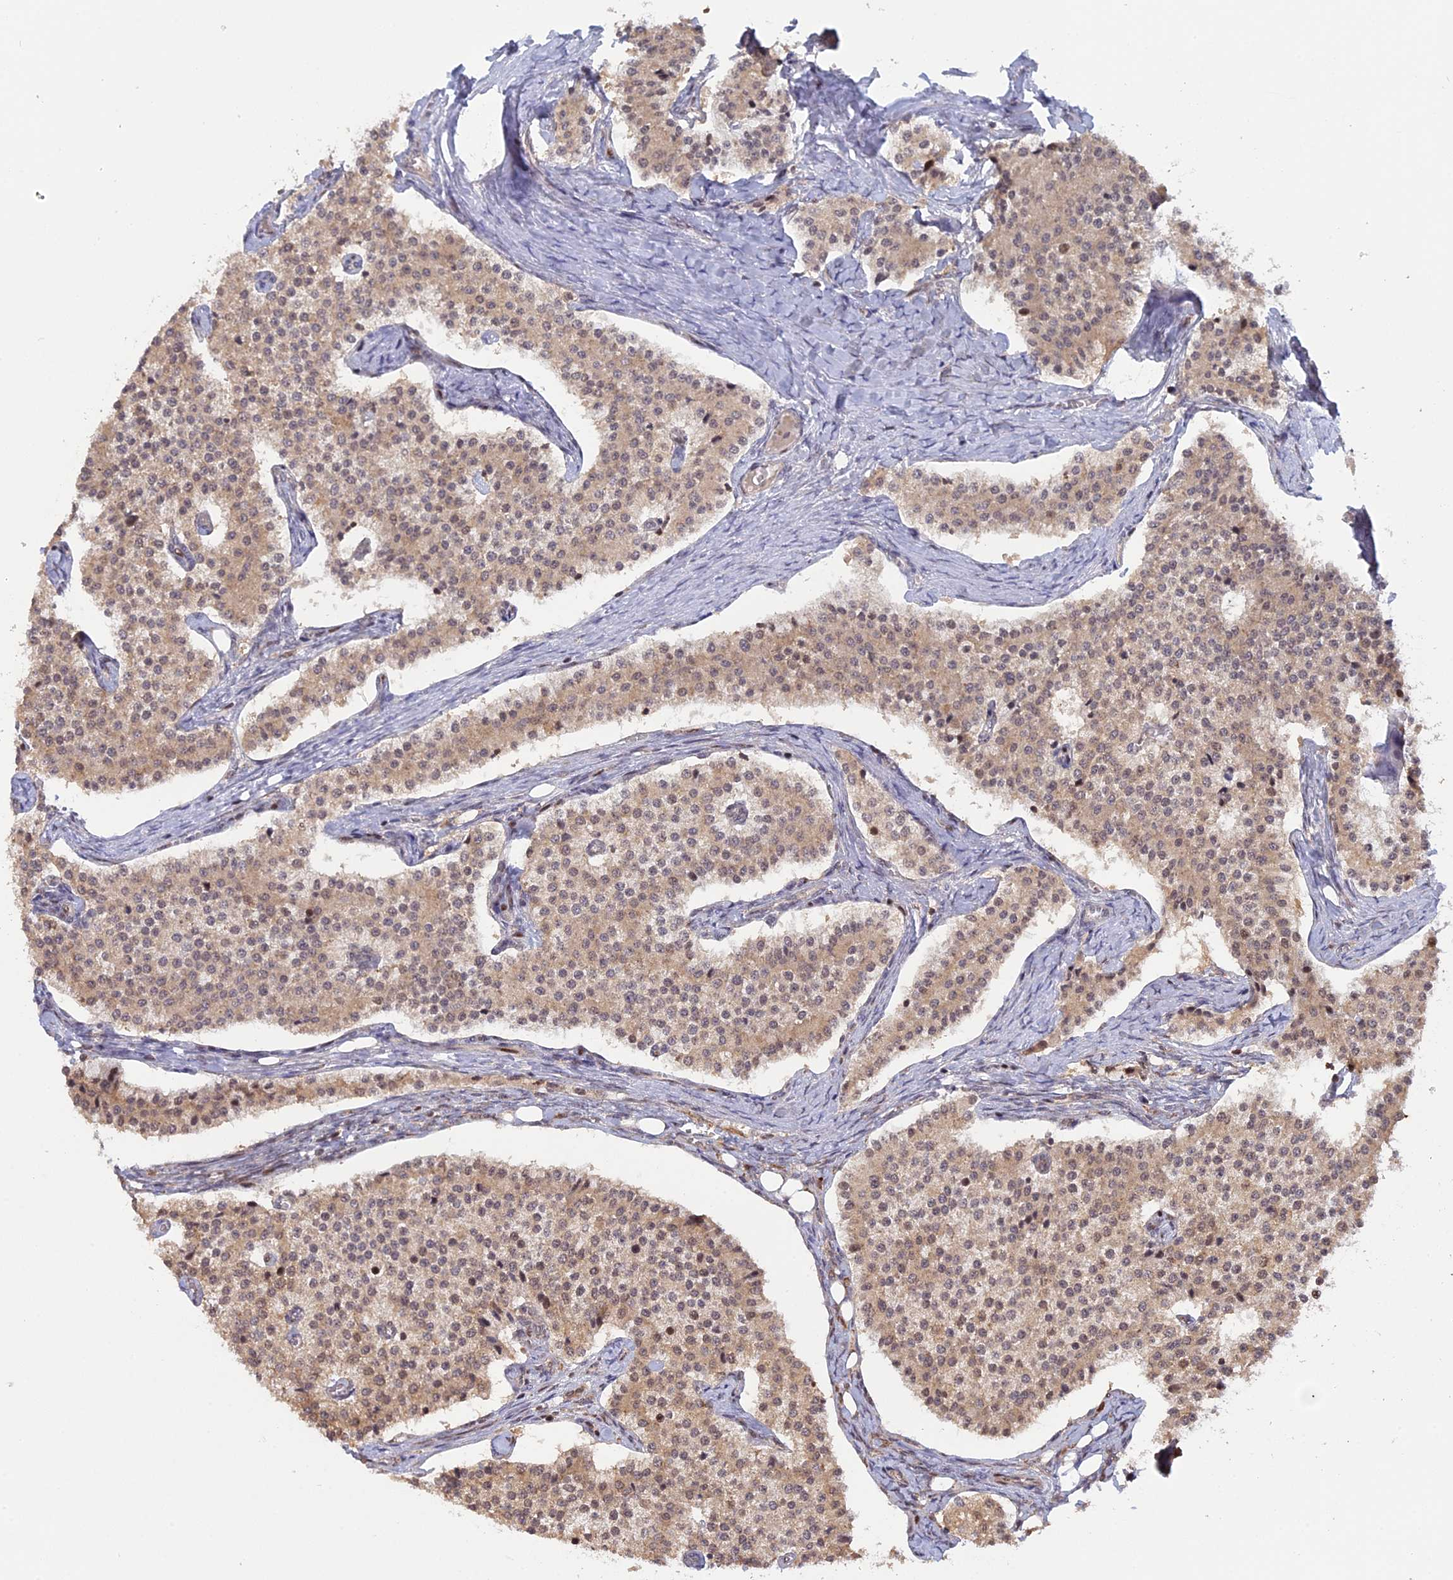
{"staining": {"intensity": "weak", "quantity": ">75%", "location": "cytoplasmic/membranous,nuclear"}, "tissue": "carcinoid", "cell_type": "Tumor cells", "image_type": "cancer", "snomed": [{"axis": "morphology", "description": "Carcinoid, malignant, NOS"}, {"axis": "topography", "description": "Colon"}], "caption": "Carcinoid tissue shows weak cytoplasmic/membranous and nuclear positivity in about >75% of tumor cells, visualized by immunohistochemistry.", "gene": "GSKIP", "patient": {"sex": "female", "age": 52}}